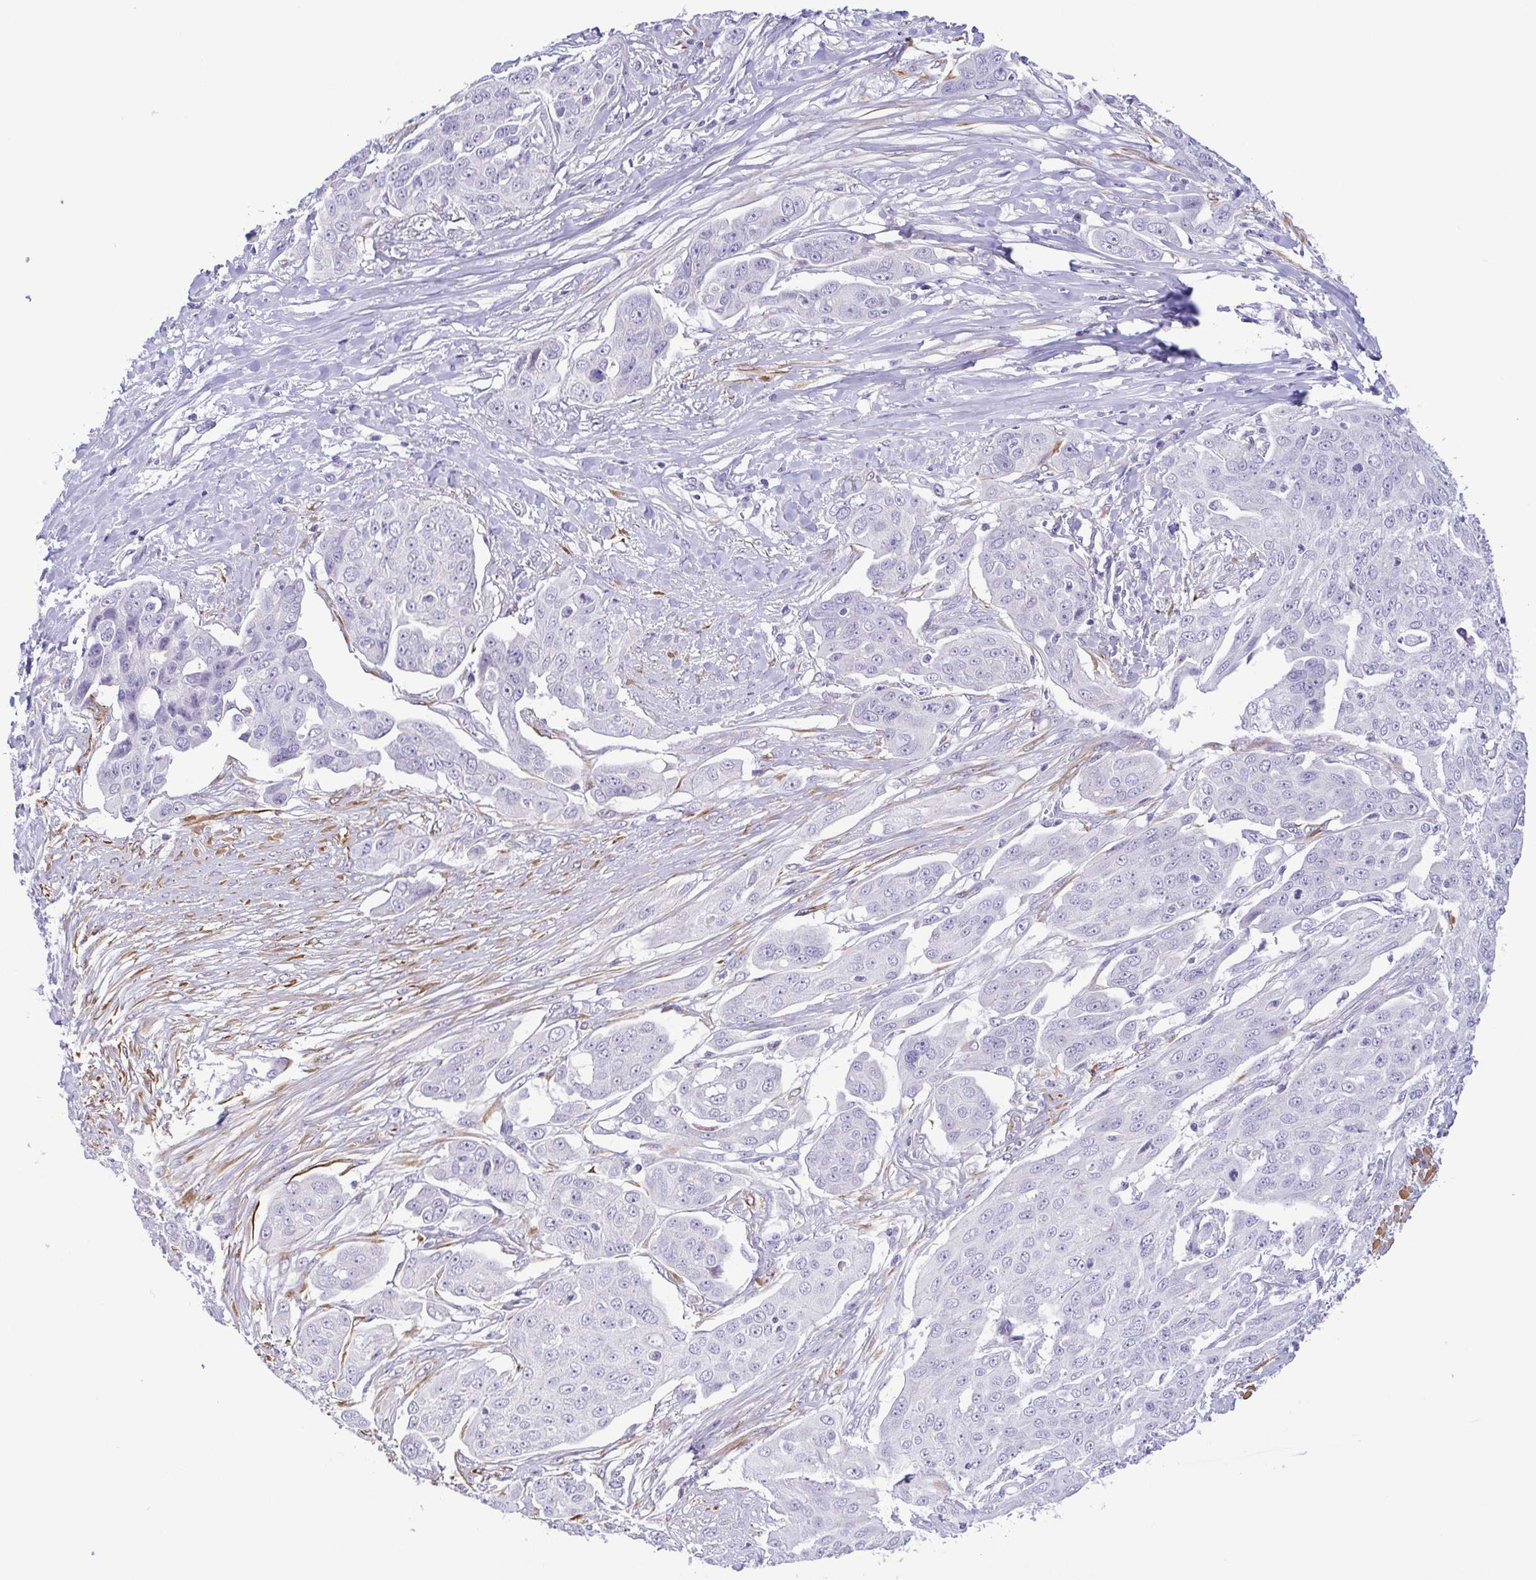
{"staining": {"intensity": "negative", "quantity": "none", "location": "none"}, "tissue": "ovarian cancer", "cell_type": "Tumor cells", "image_type": "cancer", "snomed": [{"axis": "morphology", "description": "Carcinoma, endometroid"}, {"axis": "topography", "description": "Ovary"}], "caption": "An immunohistochemistry (IHC) histopathology image of ovarian cancer (endometroid carcinoma) is shown. There is no staining in tumor cells of ovarian cancer (endometroid carcinoma).", "gene": "MYL7", "patient": {"sex": "female", "age": 70}}